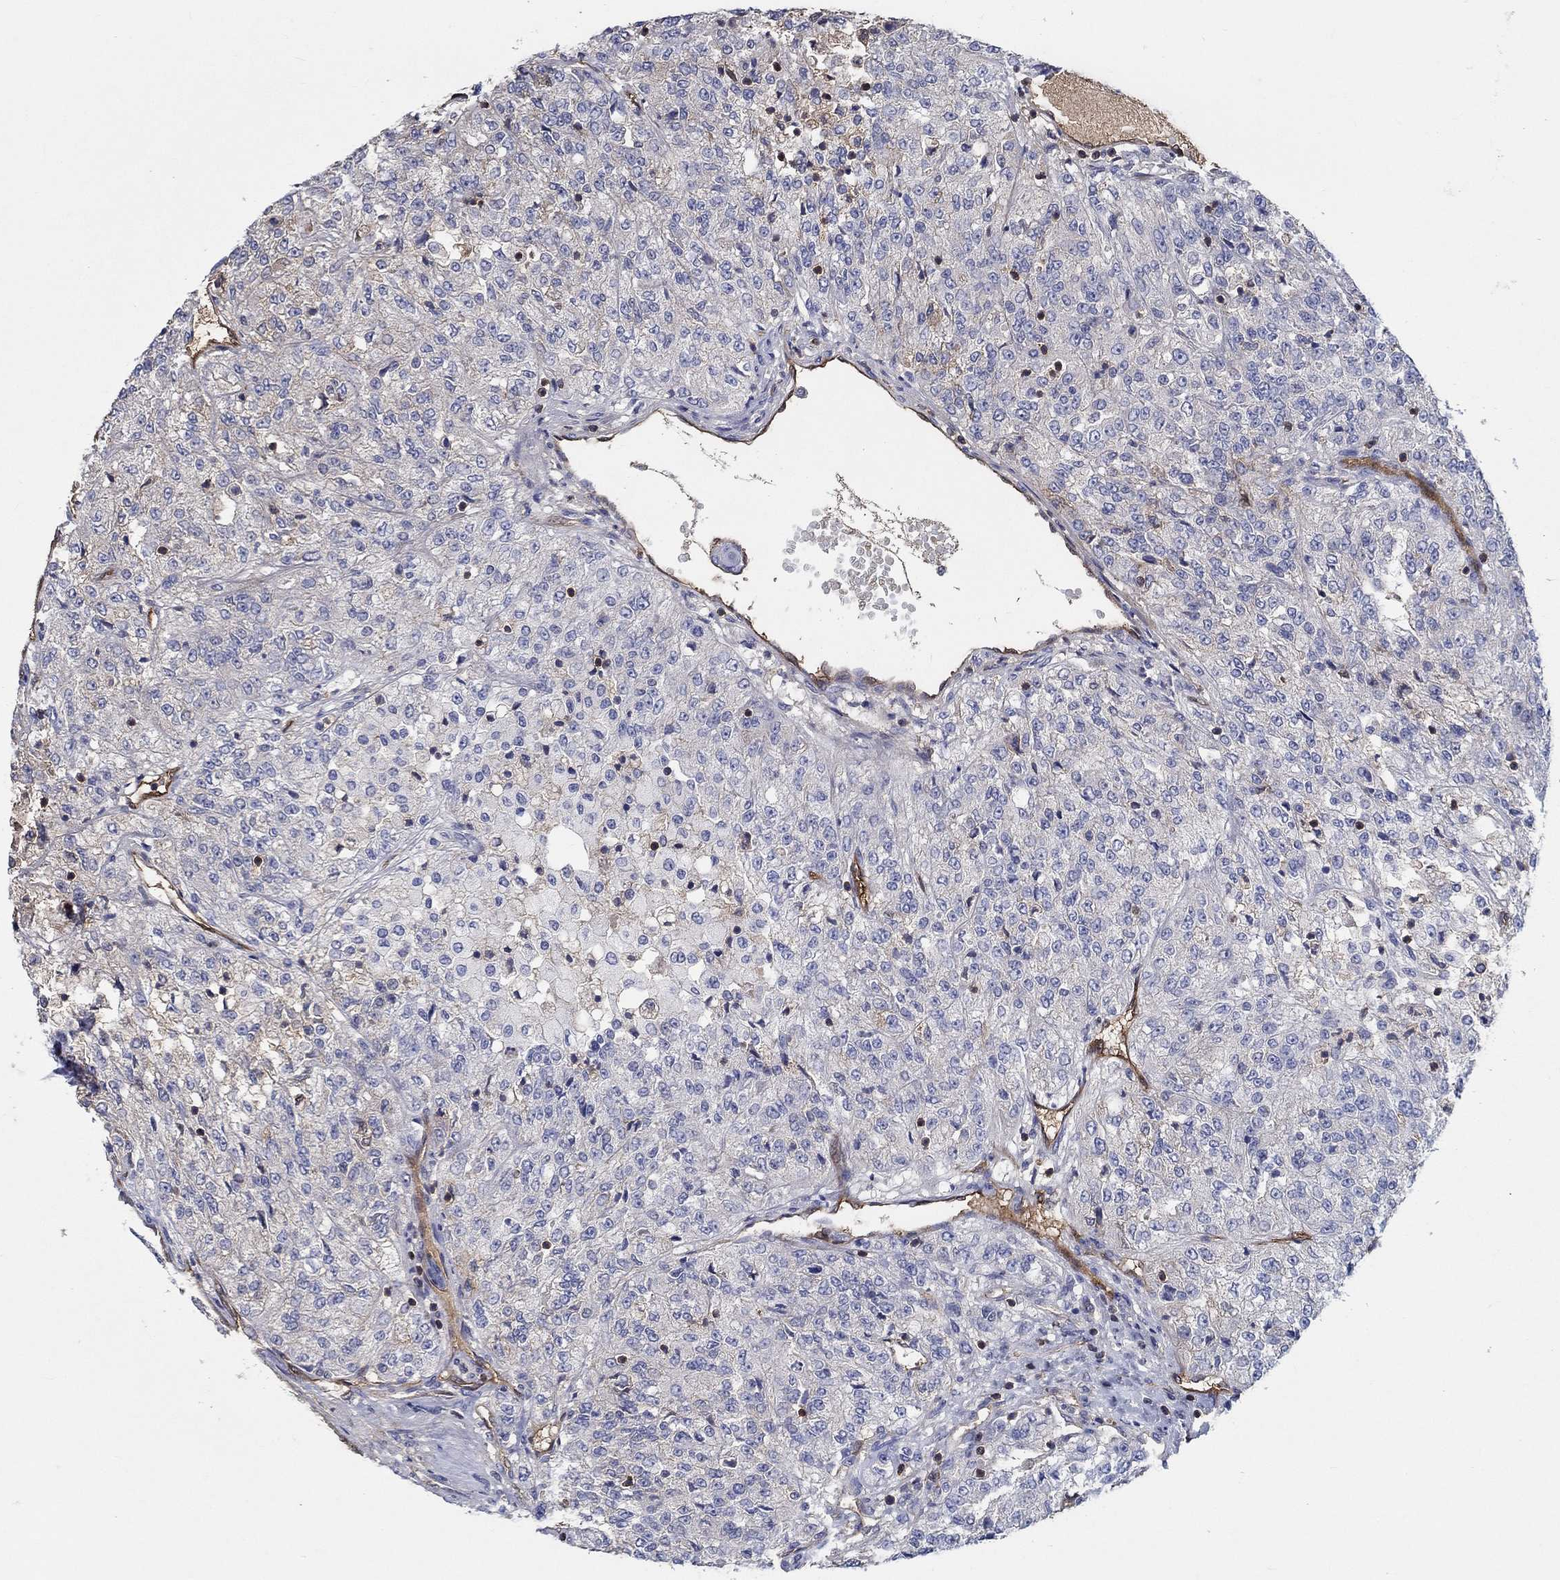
{"staining": {"intensity": "negative", "quantity": "none", "location": "none"}, "tissue": "renal cancer", "cell_type": "Tumor cells", "image_type": "cancer", "snomed": [{"axis": "morphology", "description": "Adenocarcinoma, NOS"}, {"axis": "topography", "description": "Kidney"}], "caption": "This histopathology image is of renal cancer stained with IHC to label a protein in brown with the nuclei are counter-stained blue. There is no expression in tumor cells.", "gene": "AGFG2", "patient": {"sex": "female", "age": 63}}